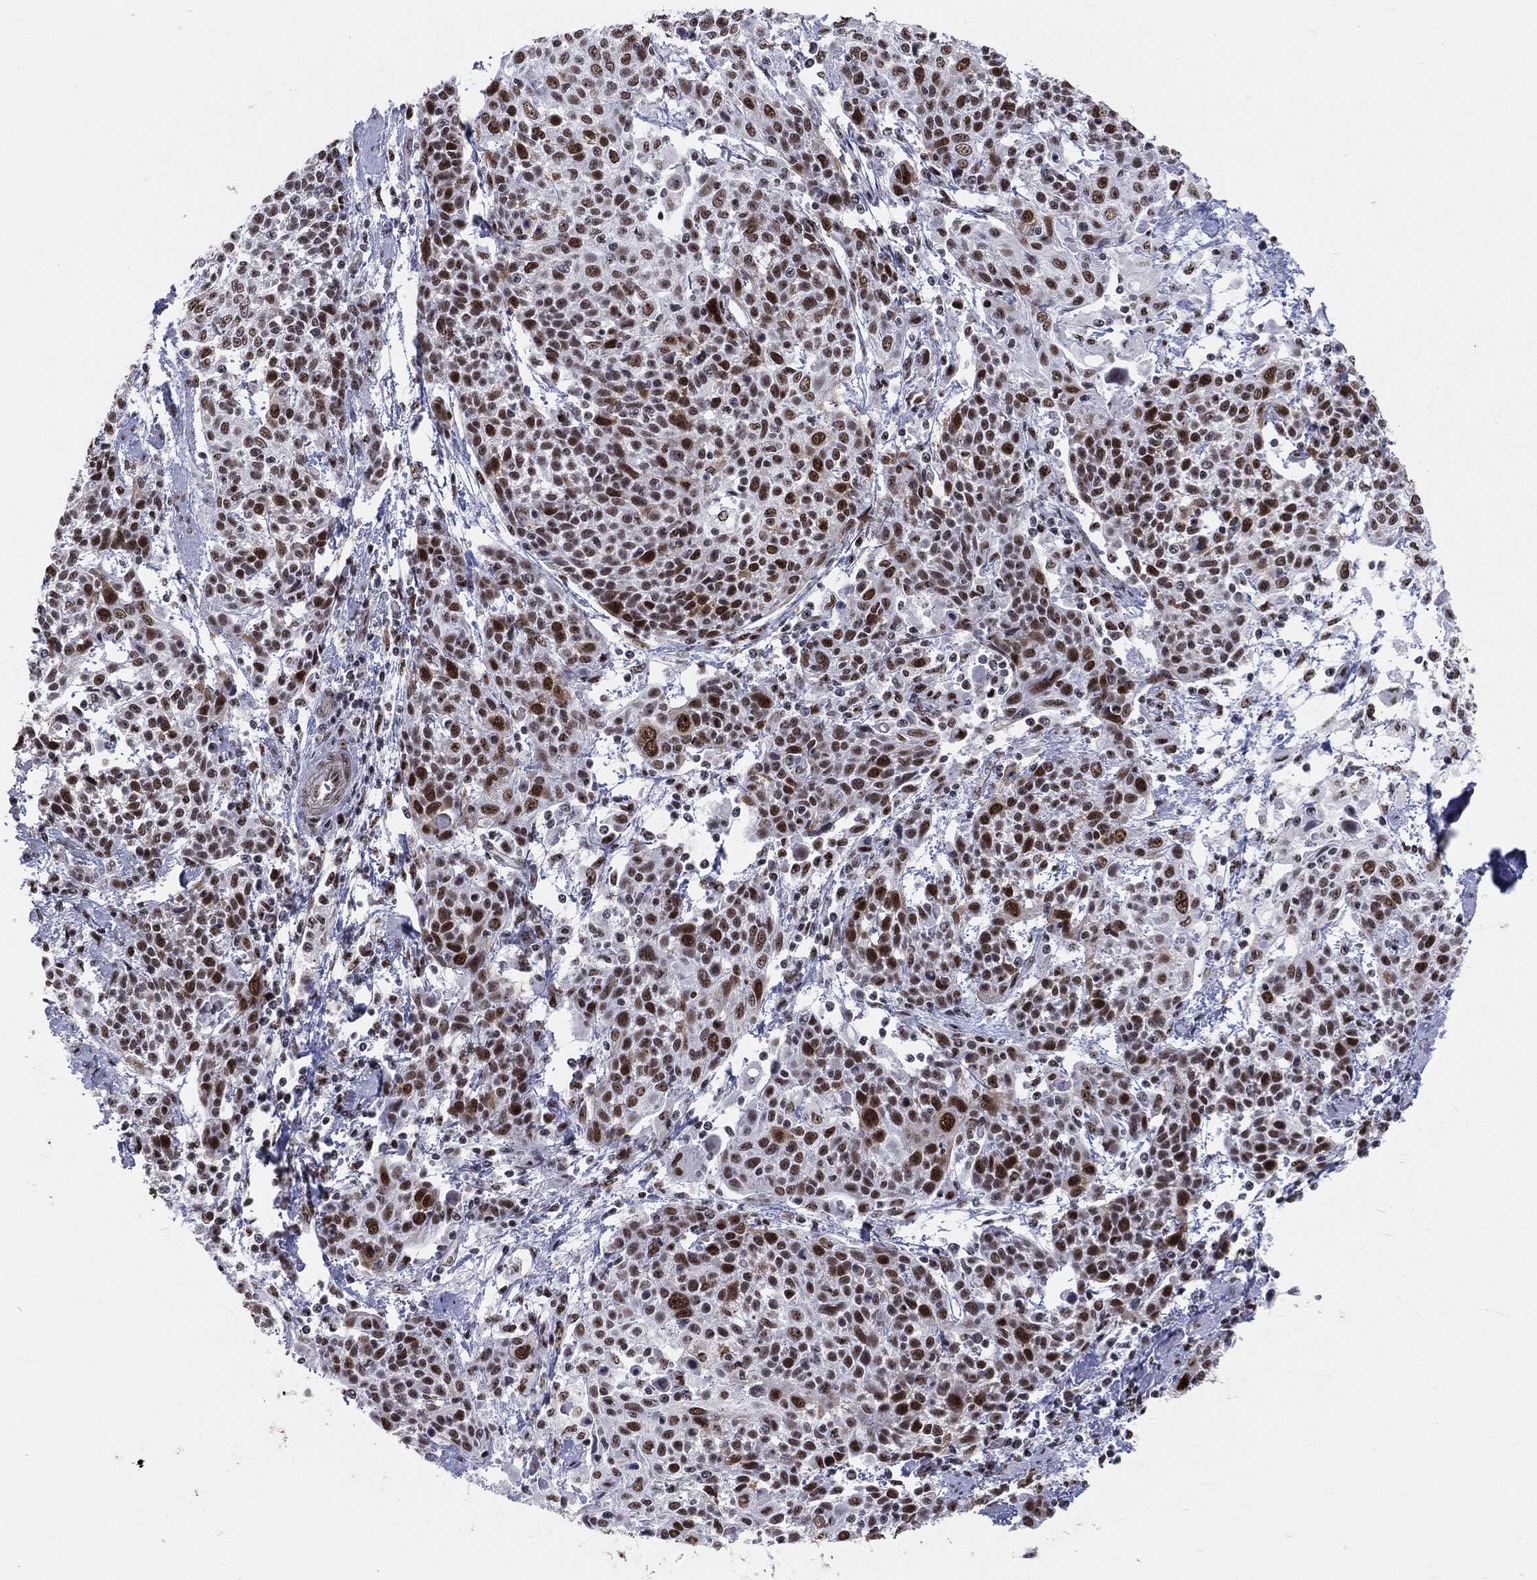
{"staining": {"intensity": "strong", "quantity": ">75%", "location": "nuclear"}, "tissue": "cervical cancer", "cell_type": "Tumor cells", "image_type": "cancer", "snomed": [{"axis": "morphology", "description": "Squamous cell carcinoma, NOS"}, {"axis": "topography", "description": "Cervix"}], "caption": "A micrograph of human squamous cell carcinoma (cervical) stained for a protein demonstrates strong nuclear brown staining in tumor cells.", "gene": "CDK7", "patient": {"sex": "female", "age": 61}}